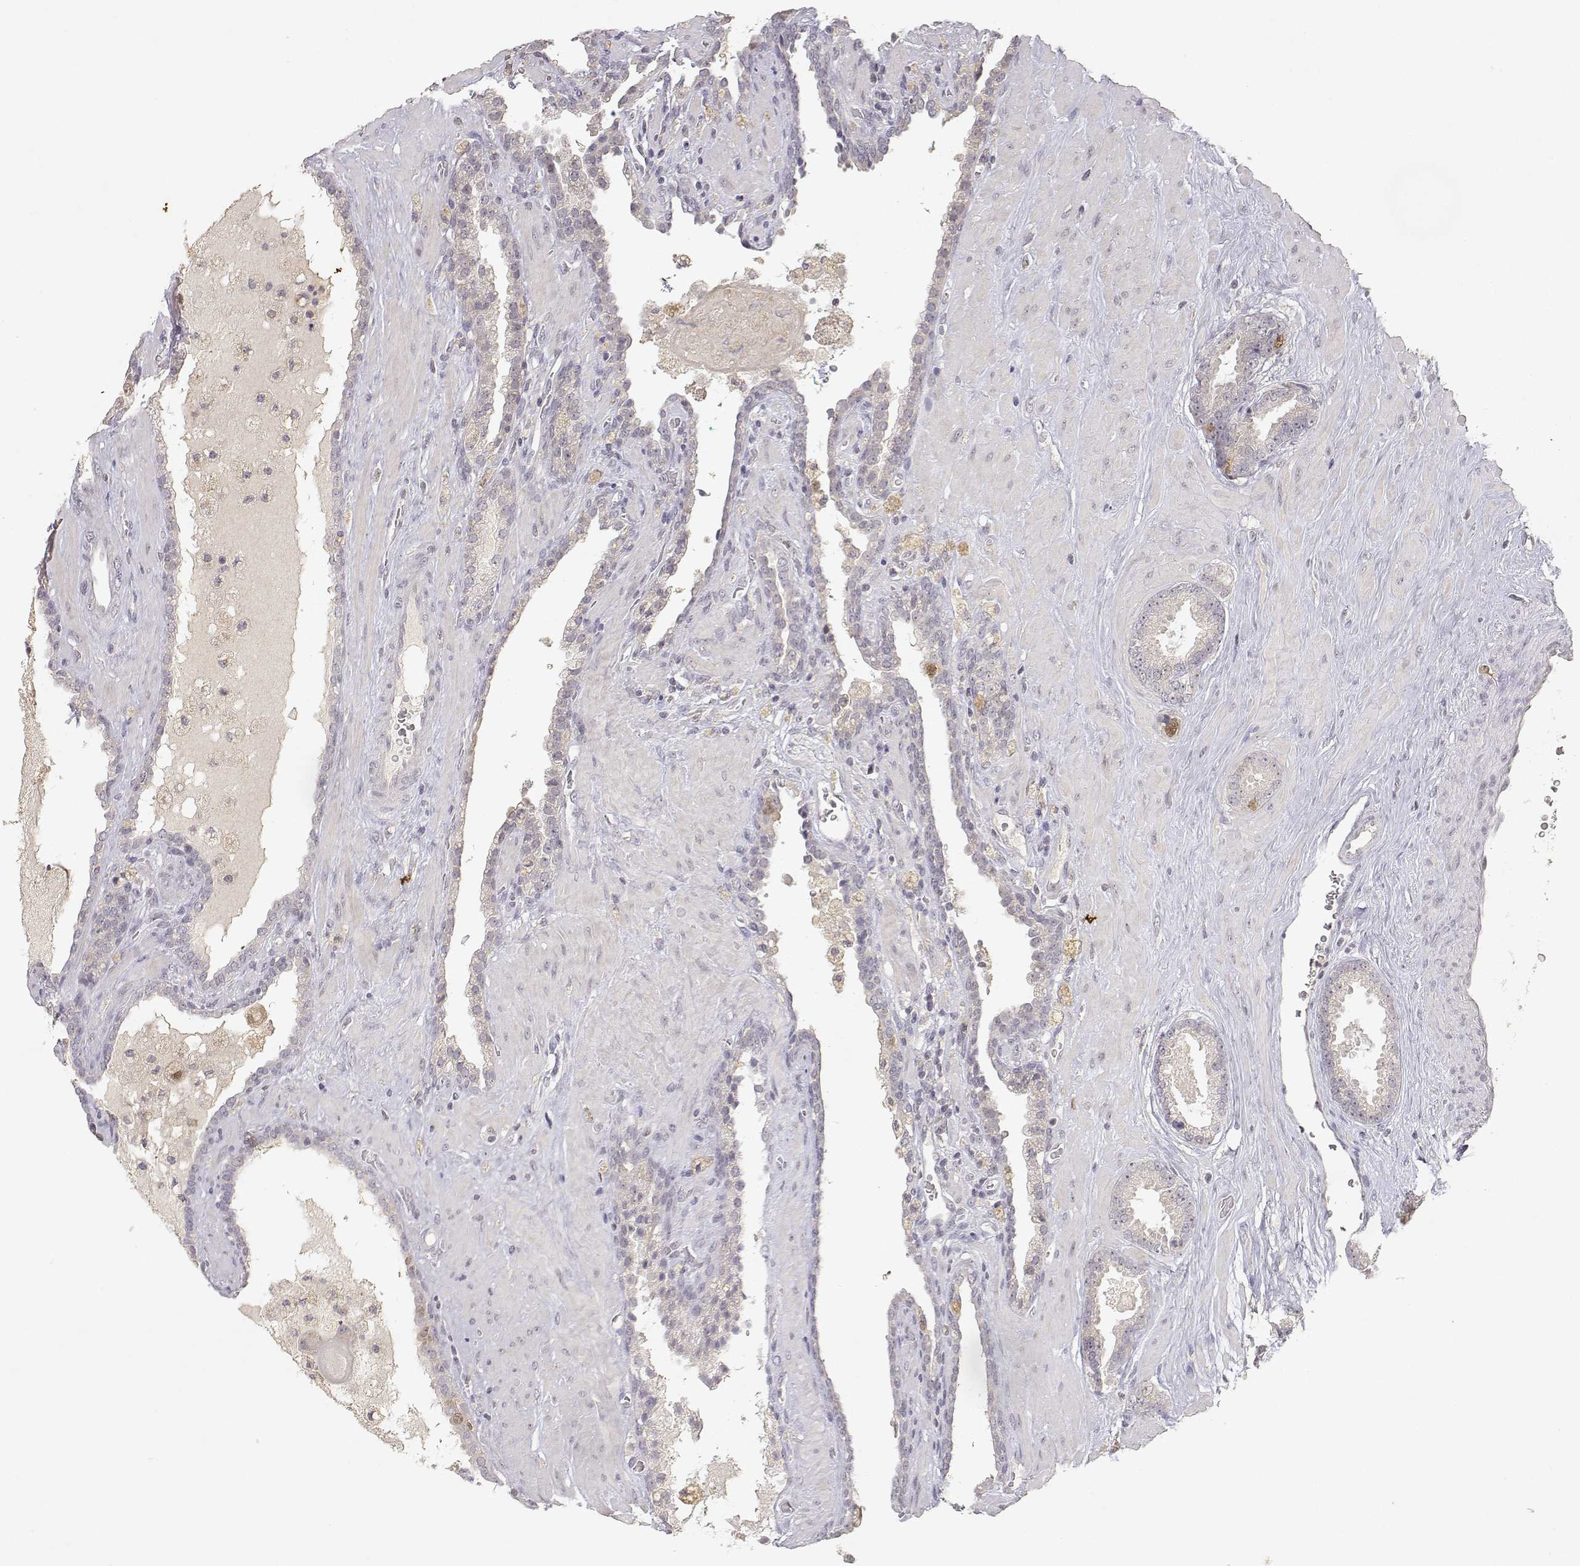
{"staining": {"intensity": "negative", "quantity": "none", "location": "none"}, "tissue": "prostate cancer", "cell_type": "Tumor cells", "image_type": "cancer", "snomed": [{"axis": "morphology", "description": "Adenocarcinoma, Low grade"}, {"axis": "topography", "description": "Prostate"}], "caption": "Tumor cells show no significant positivity in prostate adenocarcinoma (low-grade). (DAB IHC, high magnification).", "gene": "RAD51", "patient": {"sex": "male", "age": 62}}